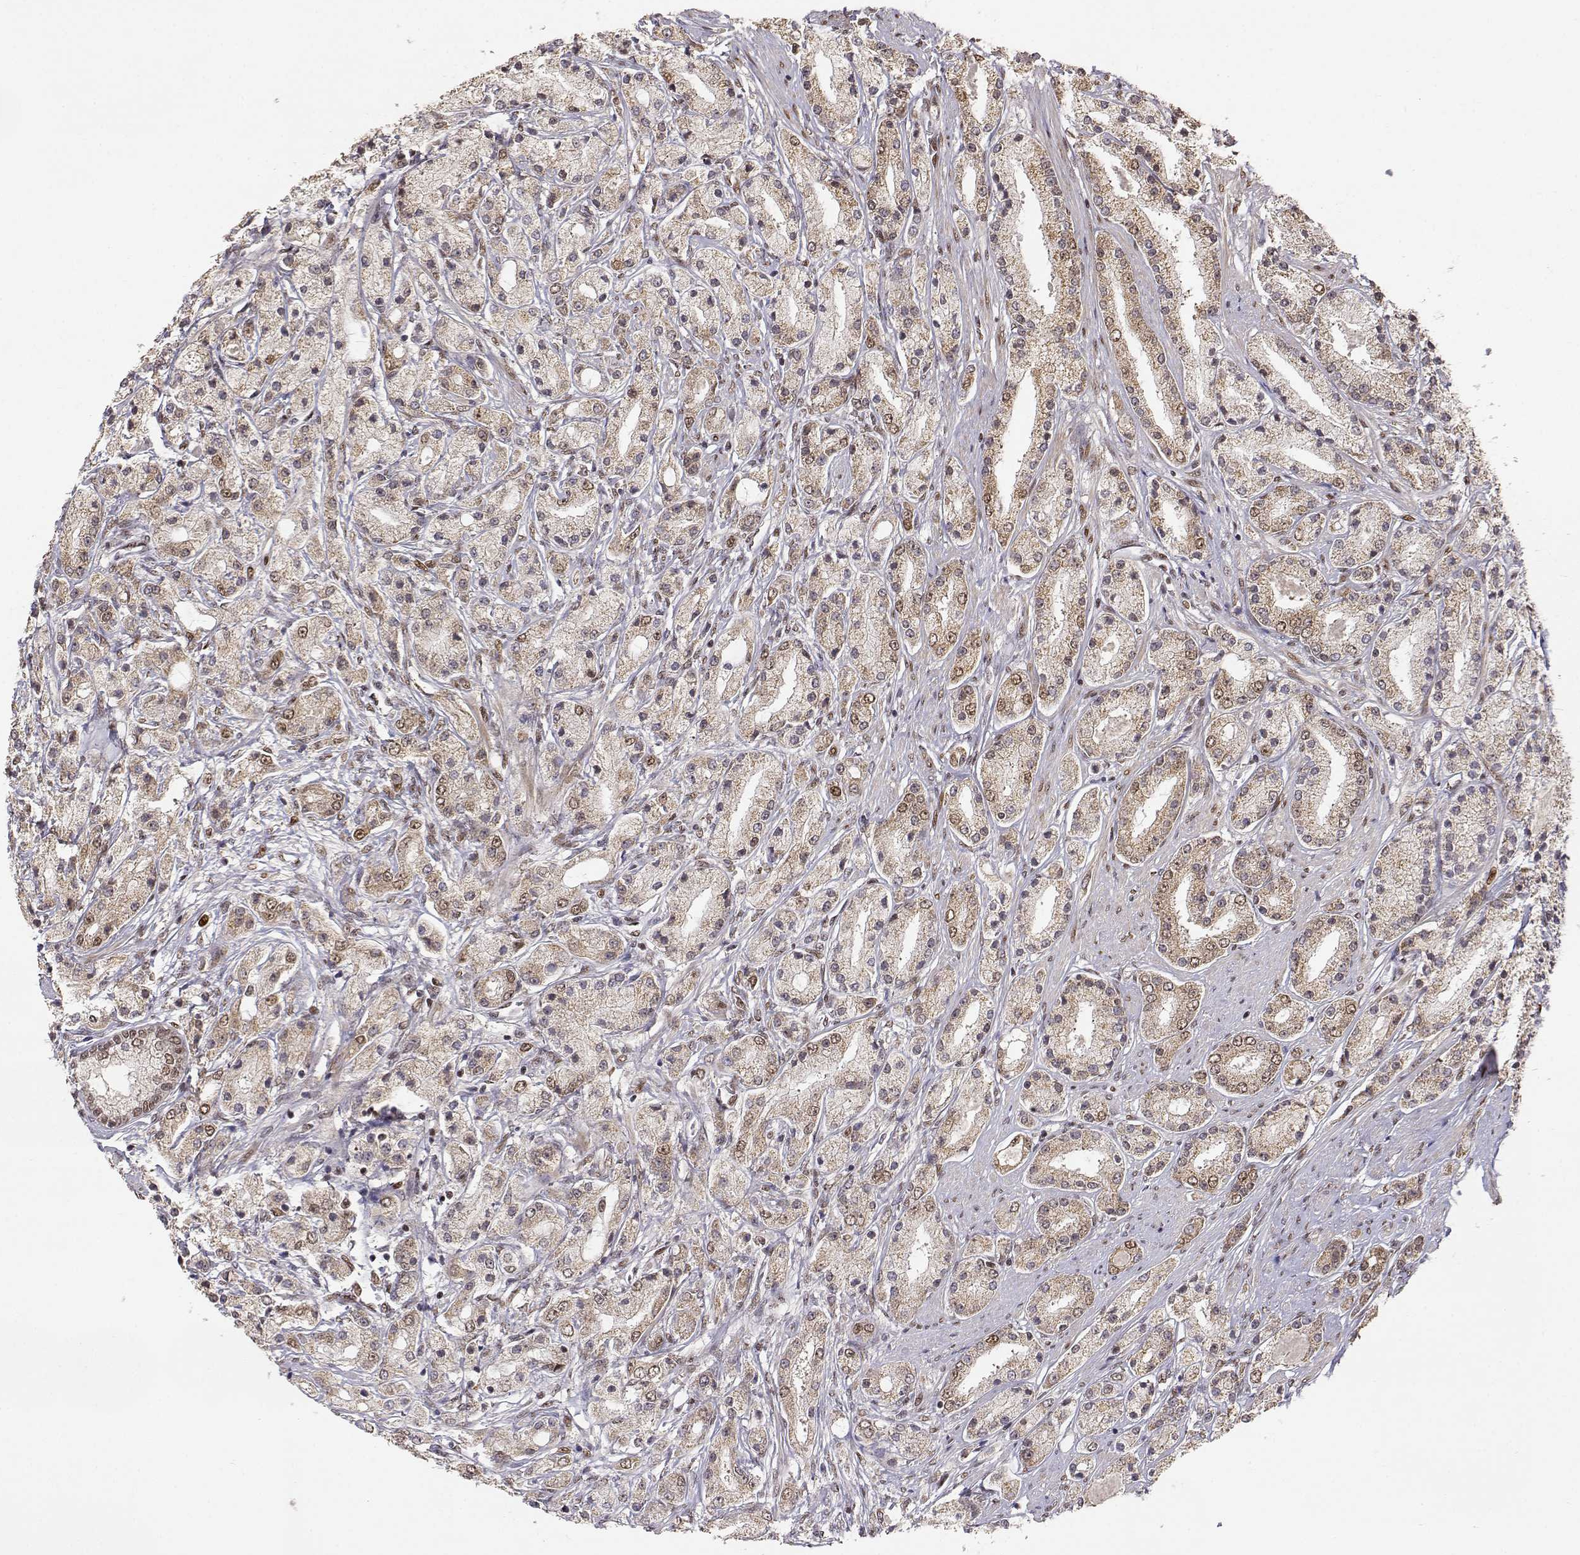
{"staining": {"intensity": "strong", "quantity": "<25%", "location": "nuclear"}, "tissue": "prostate cancer", "cell_type": "Tumor cells", "image_type": "cancer", "snomed": [{"axis": "morphology", "description": "Adenocarcinoma, High grade"}, {"axis": "topography", "description": "Prostate"}], "caption": "Brown immunohistochemical staining in prostate high-grade adenocarcinoma displays strong nuclear expression in approximately <25% of tumor cells.", "gene": "BRCA1", "patient": {"sex": "male", "age": 67}}